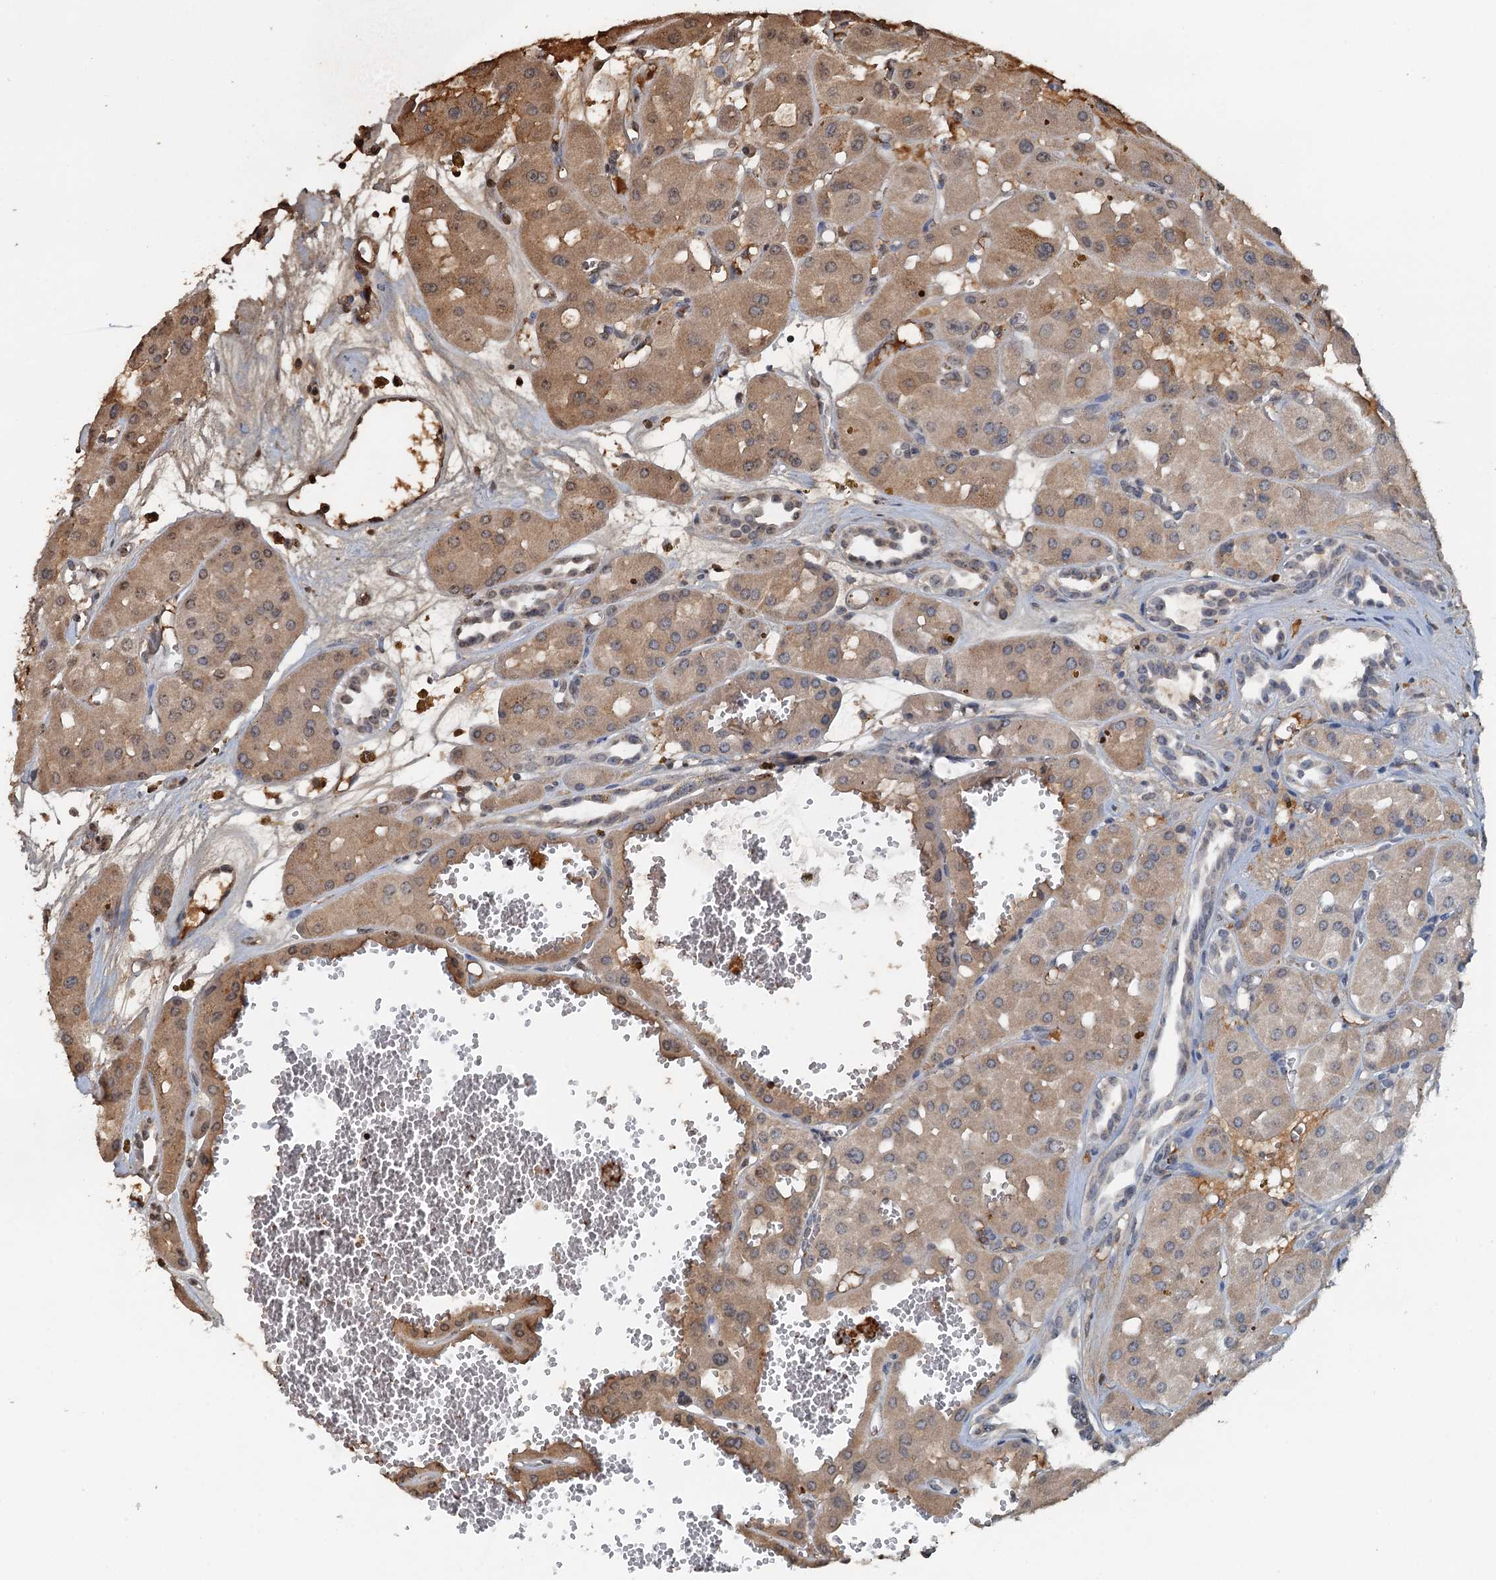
{"staining": {"intensity": "moderate", "quantity": ">75%", "location": "cytoplasmic/membranous"}, "tissue": "renal cancer", "cell_type": "Tumor cells", "image_type": "cancer", "snomed": [{"axis": "morphology", "description": "Carcinoma, NOS"}, {"axis": "topography", "description": "Kidney"}], "caption": "Renal carcinoma stained with DAB IHC demonstrates medium levels of moderate cytoplasmic/membranous positivity in approximately >75% of tumor cells. (IHC, brightfield microscopy, high magnification).", "gene": "LSM14B", "patient": {"sex": "female", "age": 75}}